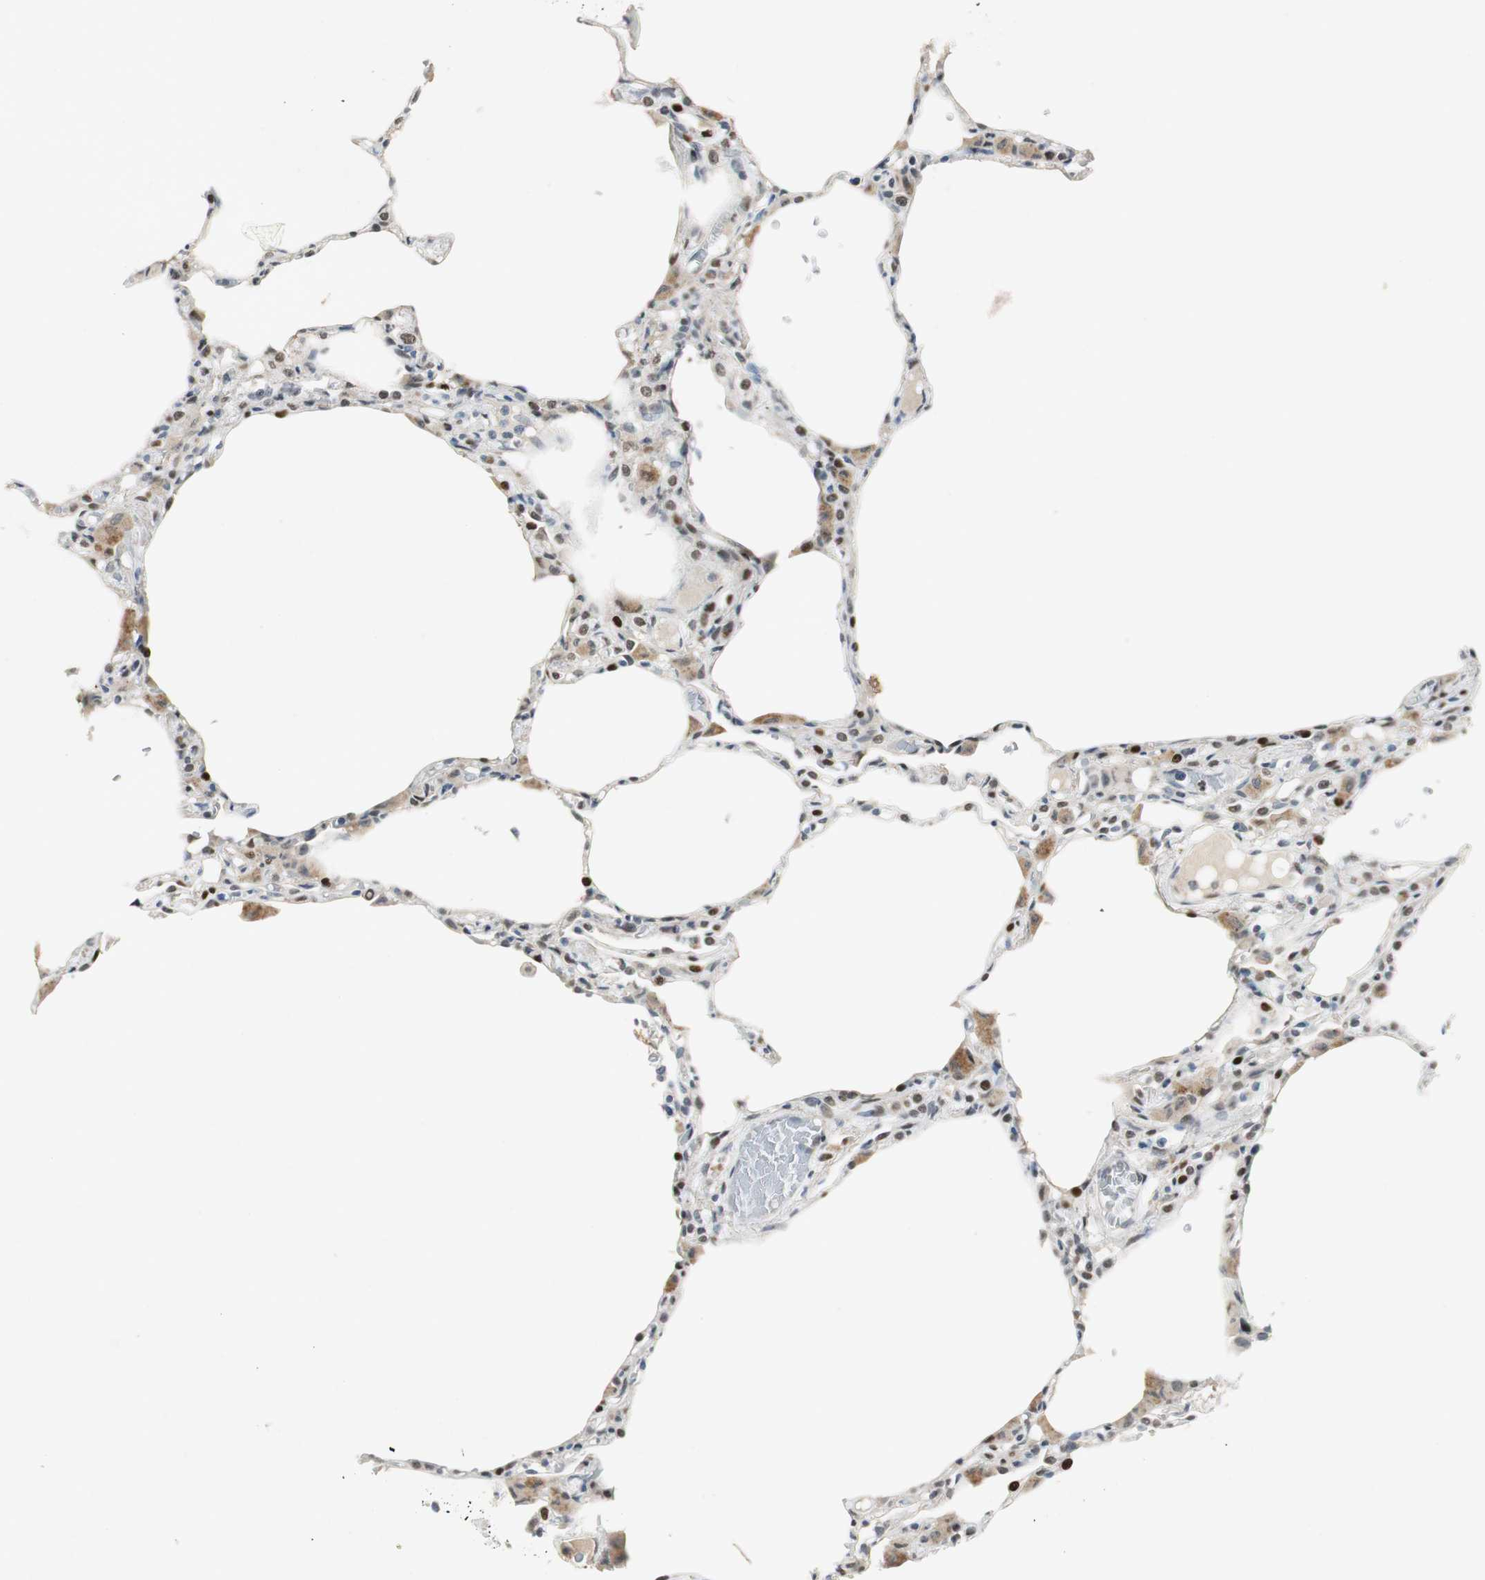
{"staining": {"intensity": "moderate", "quantity": "25%-75%", "location": "nuclear"}, "tissue": "lung", "cell_type": "Alveolar cells", "image_type": "normal", "snomed": [{"axis": "morphology", "description": "Normal tissue, NOS"}, {"axis": "topography", "description": "Lung"}], "caption": "This photomicrograph exhibits immunohistochemistry staining of normal human lung, with medium moderate nuclear positivity in about 25%-75% of alveolar cells.", "gene": "AJUBA", "patient": {"sex": "female", "age": 49}}